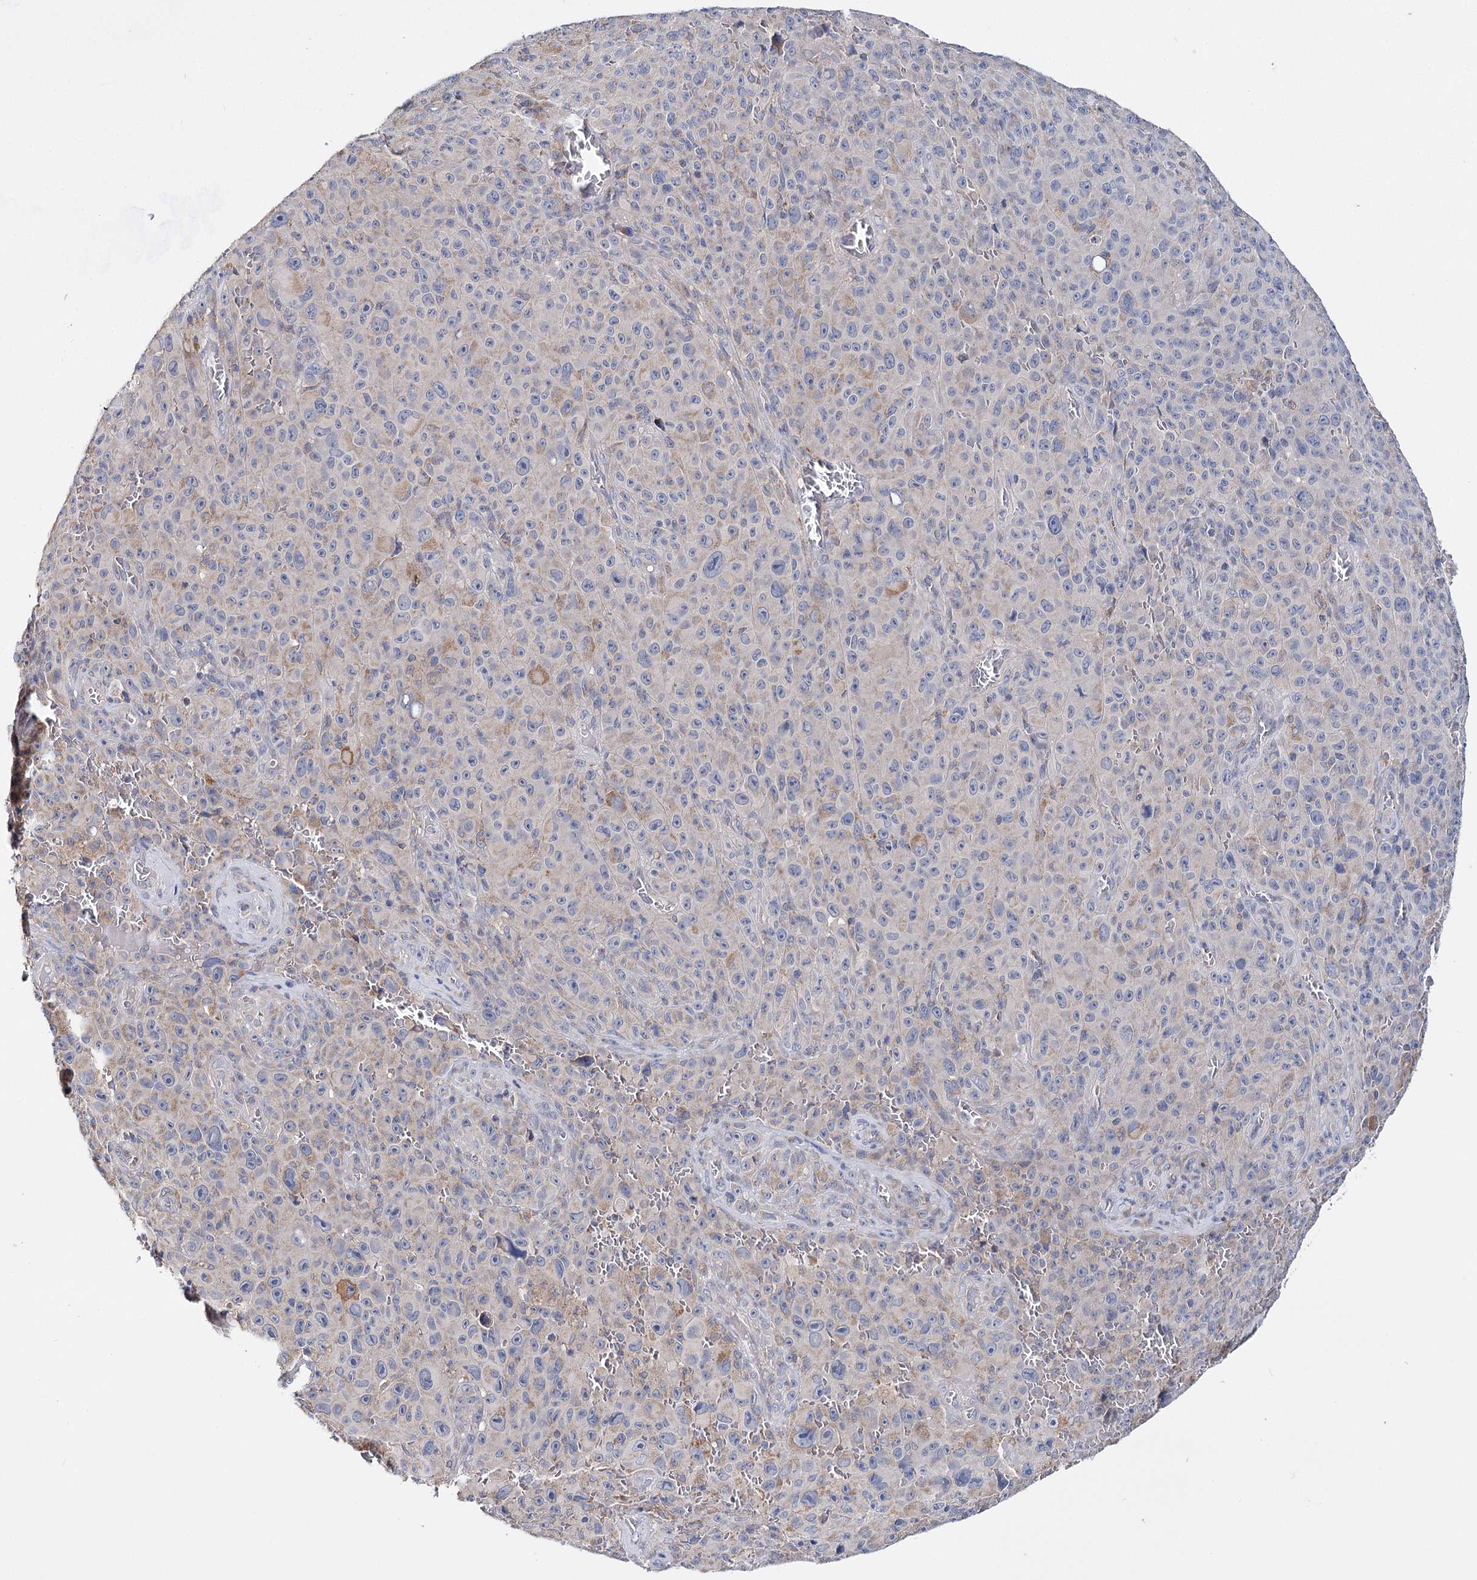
{"staining": {"intensity": "negative", "quantity": "none", "location": "none"}, "tissue": "melanoma", "cell_type": "Tumor cells", "image_type": "cancer", "snomed": [{"axis": "morphology", "description": "Malignant melanoma, NOS"}, {"axis": "topography", "description": "Skin"}], "caption": "Micrograph shows no protein positivity in tumor cells of melanoma tissue.", "gene": "CFAP46", "patient": {"sex": "female", "age": 82}}